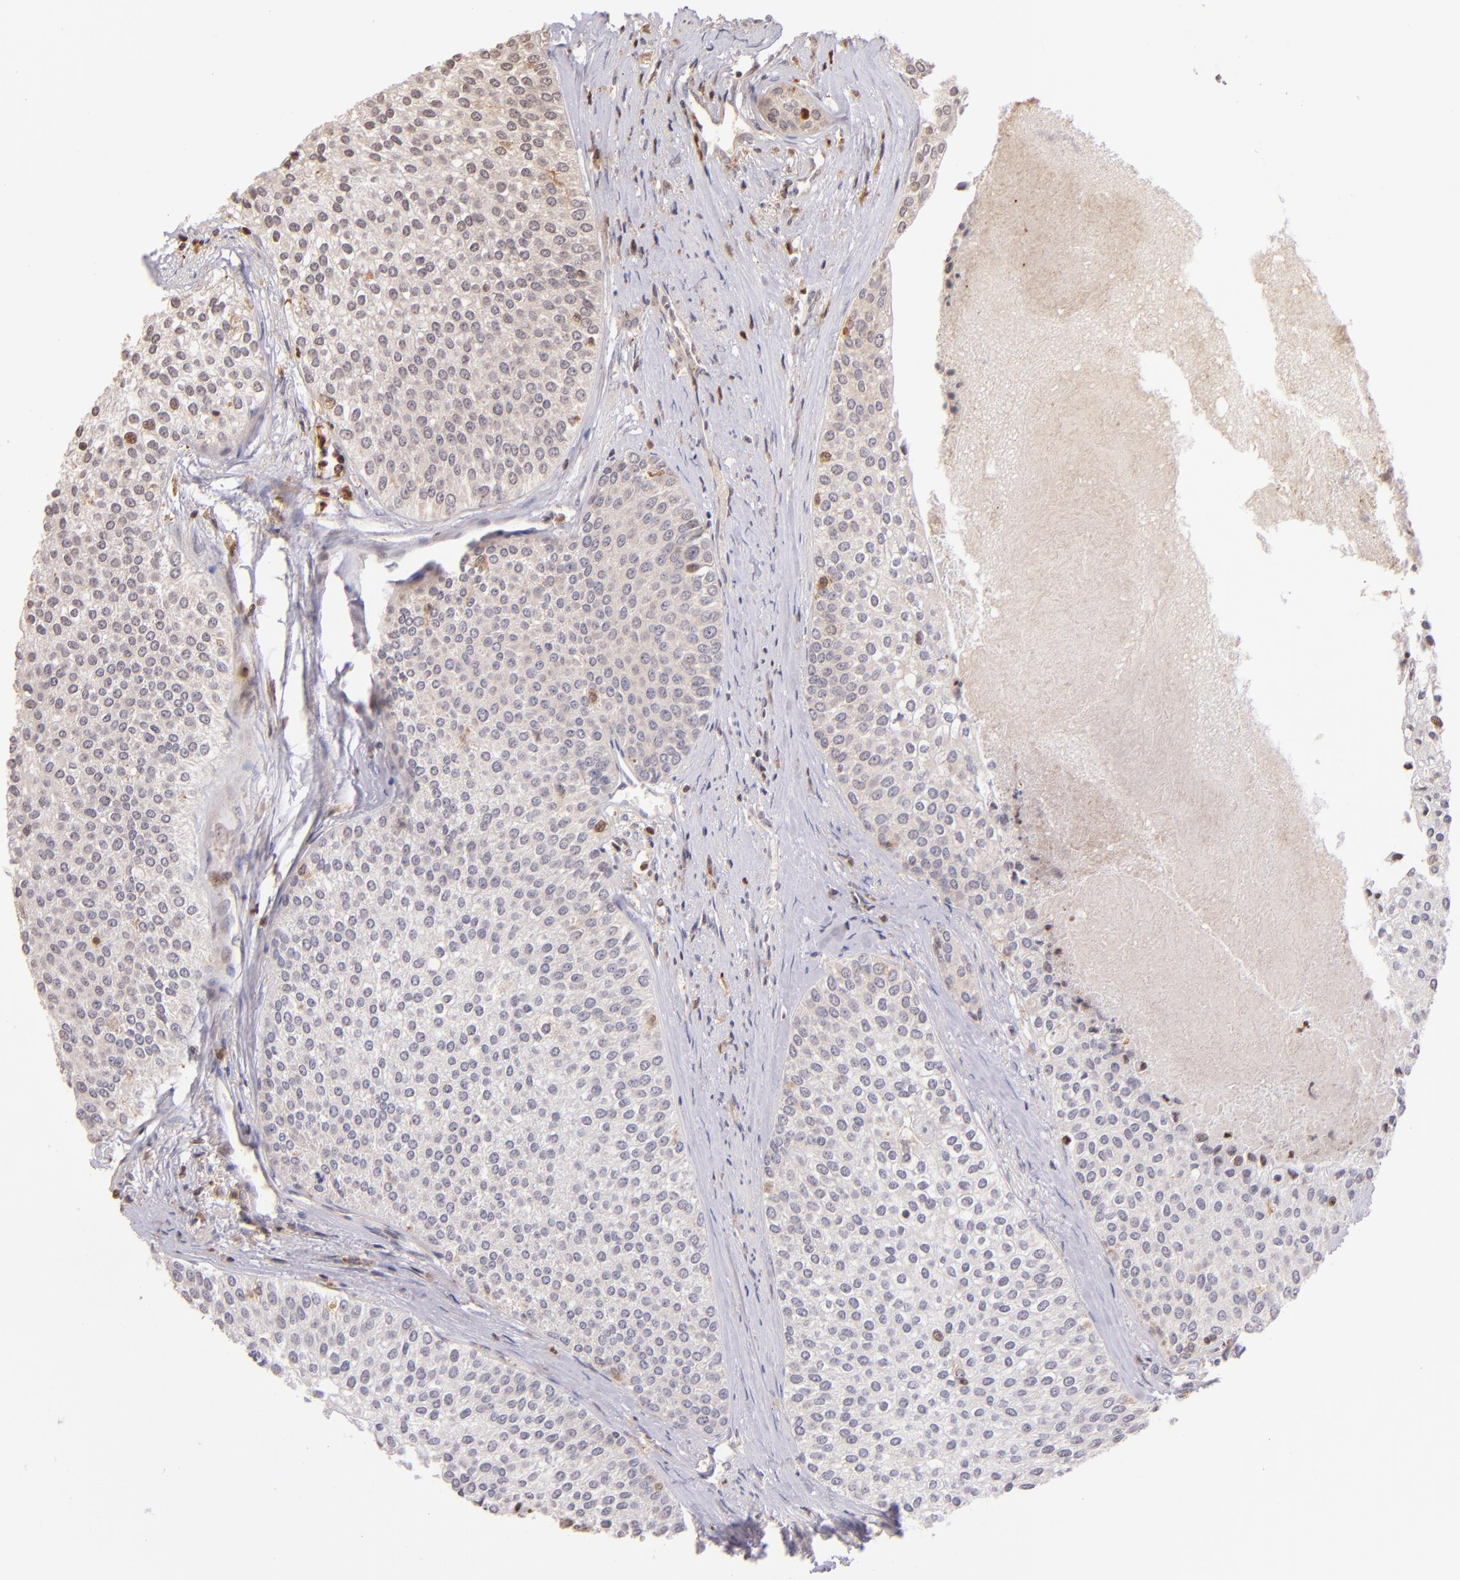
{"staining": {"intensity": "weak", "quantity": "<25%", "location": "cytoplasmic/membranous,nuclear"}, "tissue": "urothelial cancer", "cell_type": "Tumor cells", "image_type": "cancer", "snomed": [{"axis": "morphology", "description": "Urothelial carcinoma, Low grade"}, {"axis": "topography", "description": "Urinary bladder"}], "caption": "Immunohistochemical staining of urothelial cancer exhibits no significant positivity in tumor cells.", "gene": "BTK", "patient": {"sex": "female", "age": 73}}